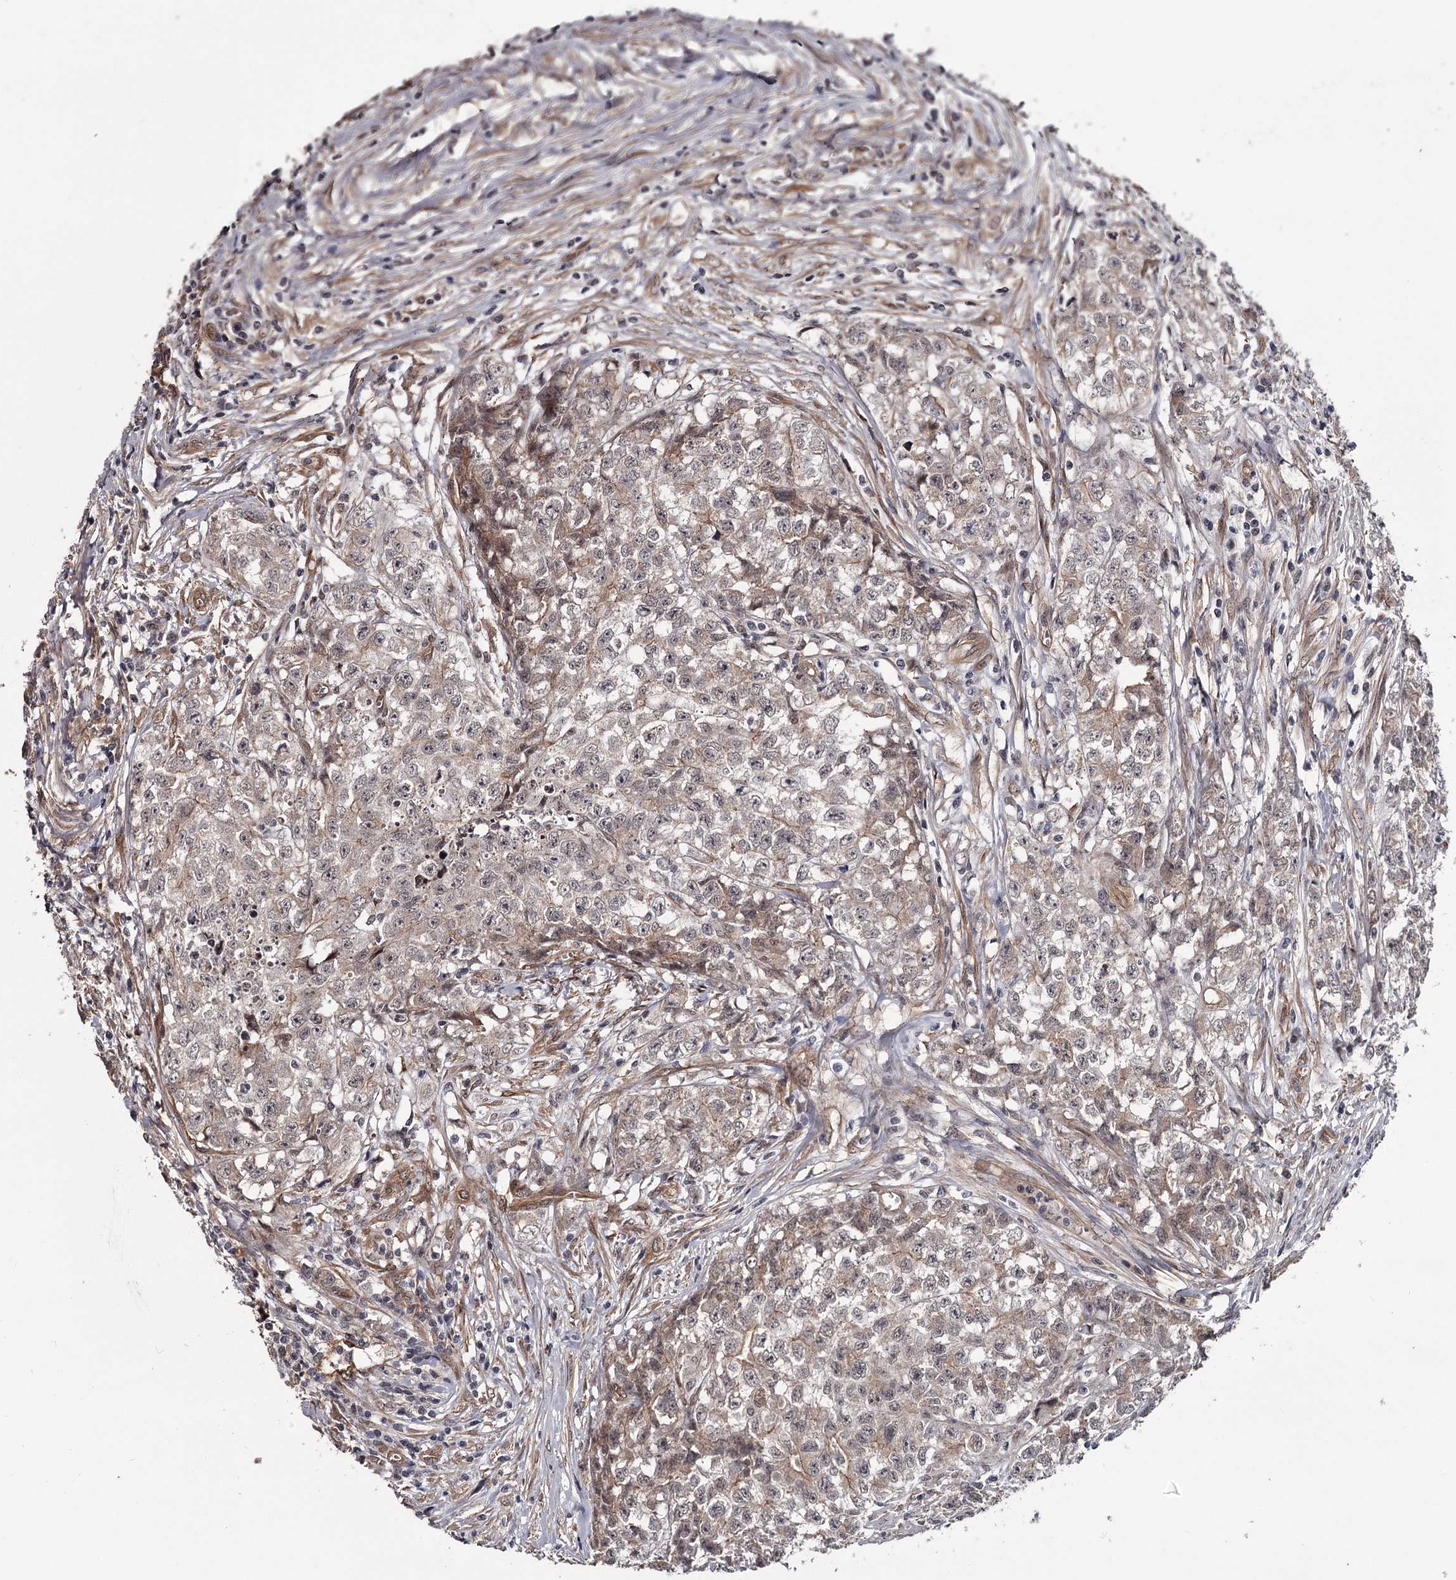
{"staining": {"intensity": "negative", "quantity": "none", "location": "none"}, "tissue": "testis cancer", "cell_type": "Tumor cells", "image_type": "cancer", "snomed": [{"axis": "morphology", "description": "Seminoma, NOS"}, {"axis": "morphology", "description": "Carcinoma, Embryonal, NOS"}, {"axis": "topography", "description": "Testis"}], "caption": "Histopathology image shows no protein expression in tumor cells of testis cancer (seminoma) tissue. (DAB immunohistochemistry (IHC) visualized using brightfield microscopy, high magnification).", "gene": "CDC42EP2", "patient": {"sex": "male", "age": 43}}